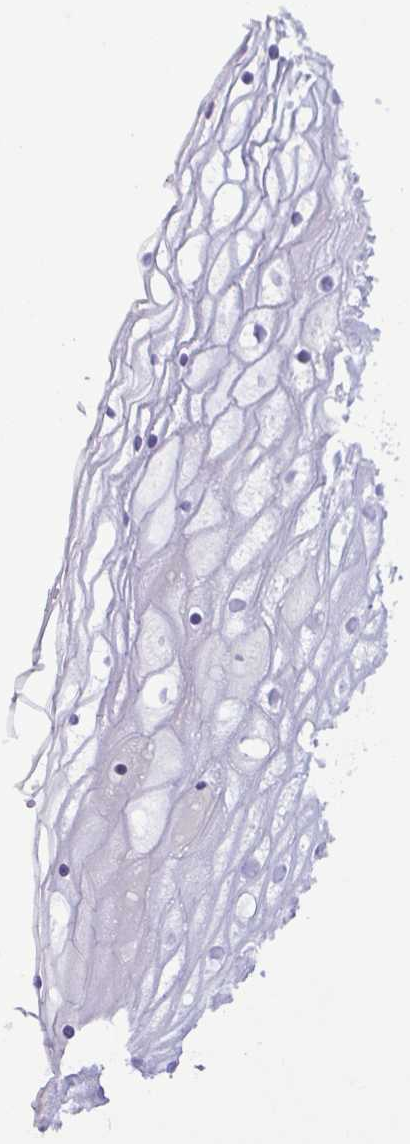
{"staining": {"intensity": "negative", "quantity": "none", "location": "none"}, "tissue": "cervix", "cell_type": "Glandular cells", "image_type": "normal", "snomed": [{"axis": "morphology", "description": "Normal tissue, NOS"}, {"axis": "topography", "description": "Cervix"}], "caption": "Glandular cells show no significant staining in normal cervix. The staining is performed using DAB (3,3'-diaminobenzidine) brown chromogen with nuclei counter-stained in using hematoxylin.", "gene": "FAM86B1", "patient": {"sex": "female", "age": 36}}